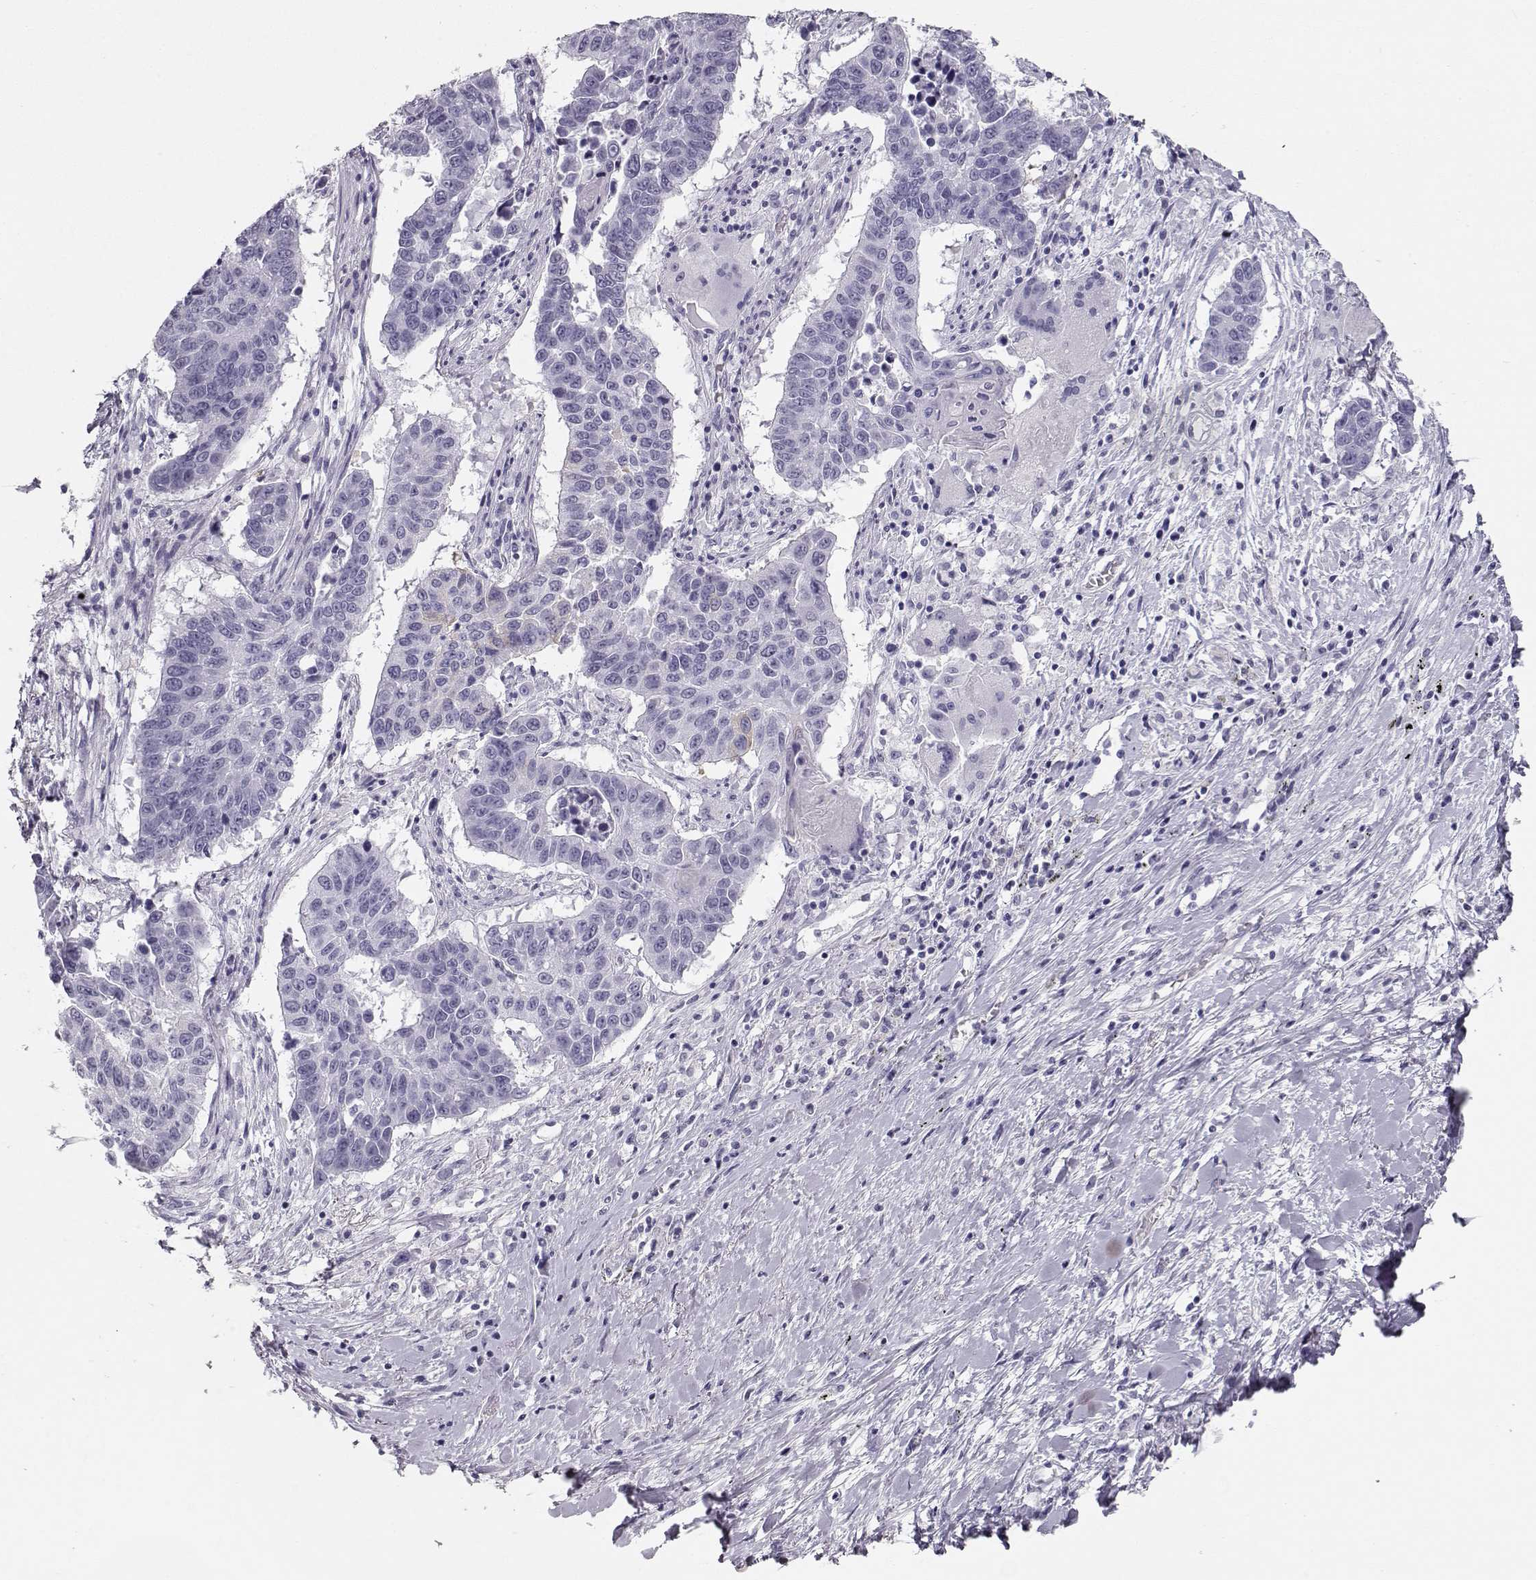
{"staining": {"intensity": "negative", "quantity": "none", "location": "none"}, "tissue": "lung cancer", "cell_type": "Tumor cells", "image_type": "cancer", "snomed": [{"axis": "morphology", "description": "Squamous cell carcinoma, NOS"}, {"axis": "topography", "description": "Lung"}], "caption": "DAB immunohistochemical staining of human squamous cell carcinoma (lung) exhibits no significant expression in tumor cells. (Brightfield microscopy of DAB IHC at high magnification).", "gene": "MAGEC1", "patient": {"sex": "male", "age": 73}}